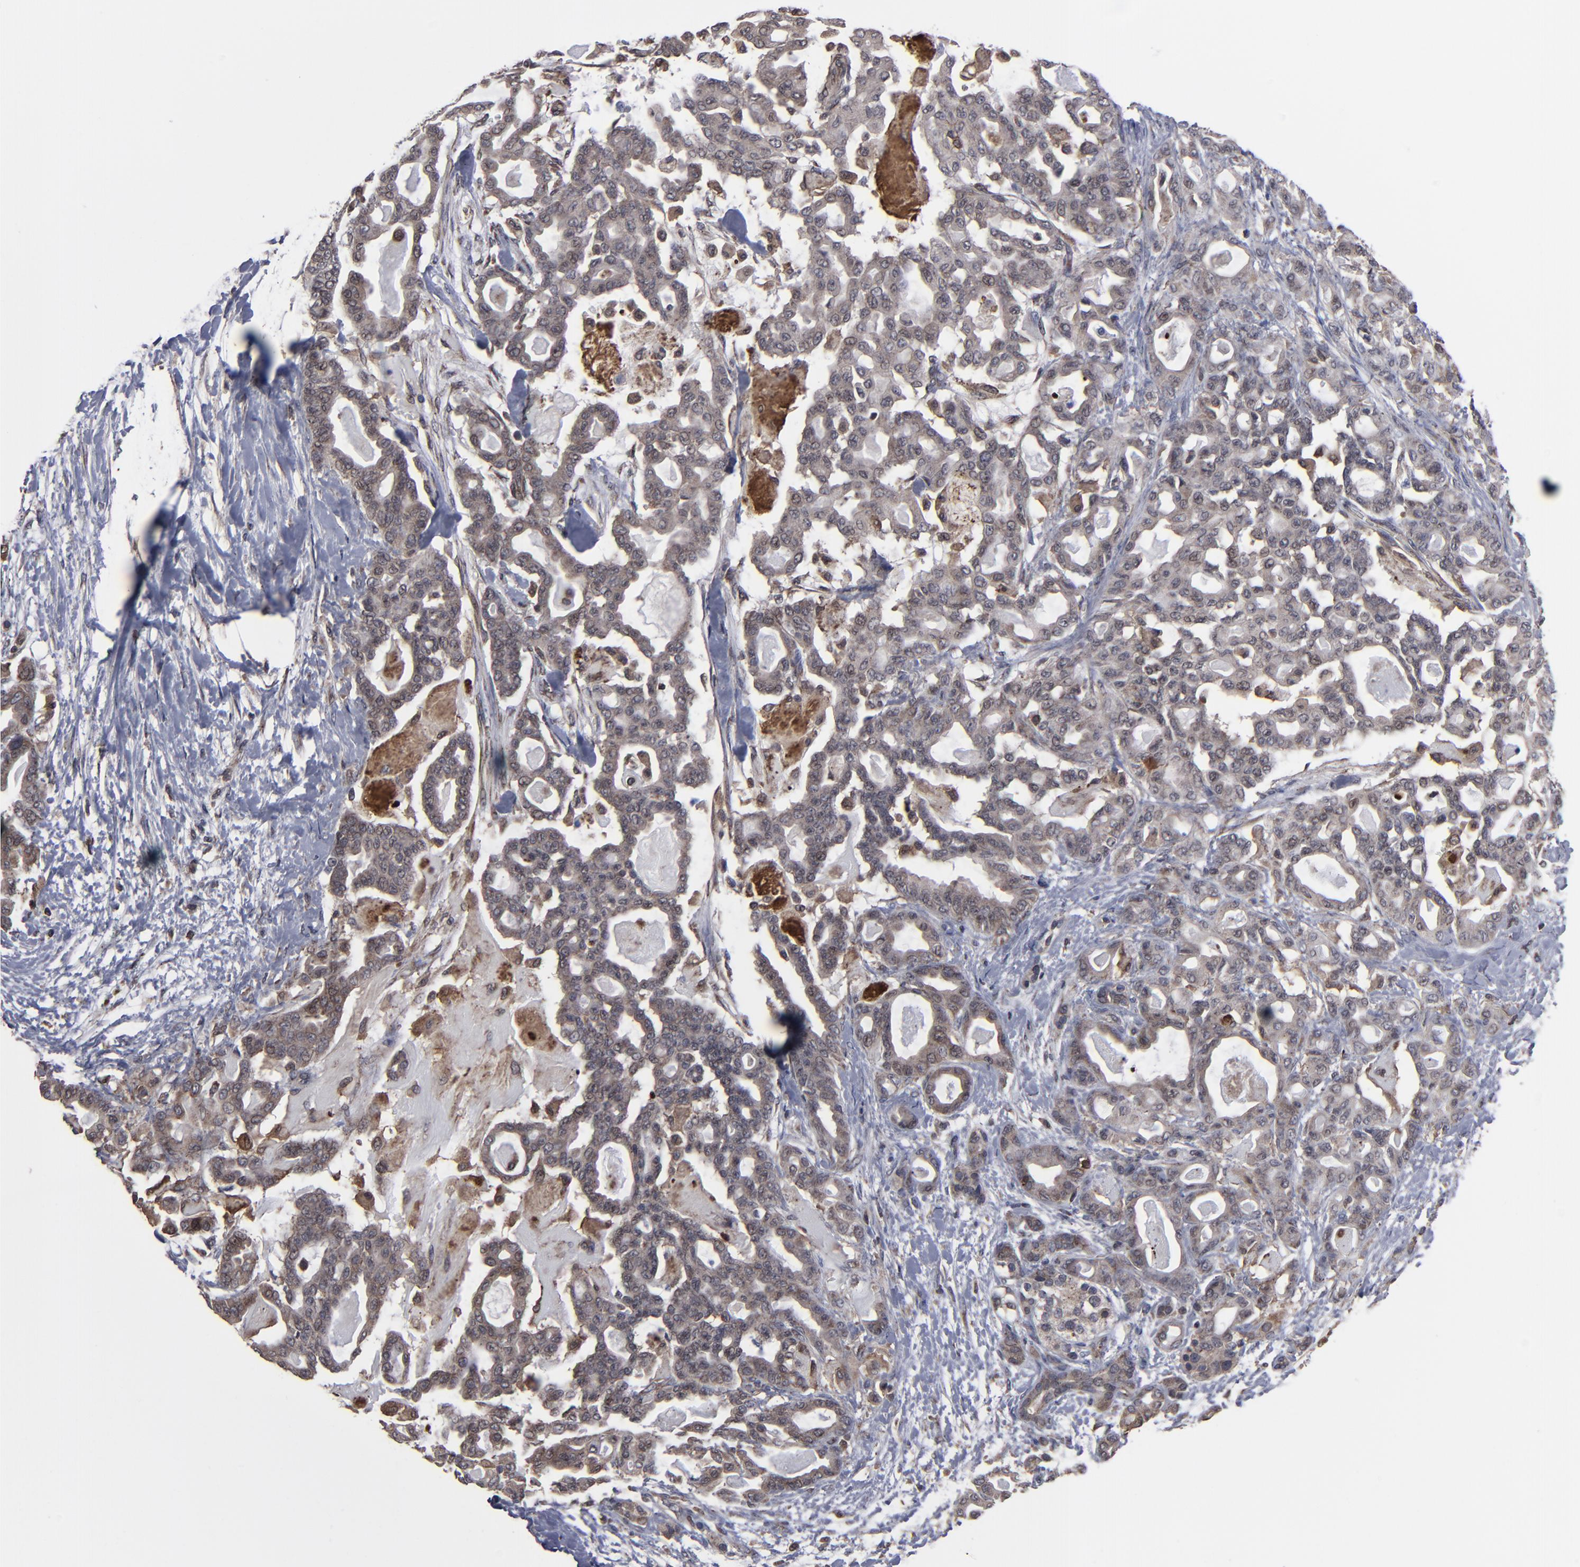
{"staining": {"intensity": "moderate", "quantity": ">75%", "location": "cytoplasmic/membranous"}, "tissue": "pancreatic cancer", "cell_type": "Tumor cells", "image_type": "cancer", "snomed": [{"axis": "morphology", "description": "Adenocarcinoma, NOS"}, {"axis": "topography", "description": "Pancreas"}], "caption": "DAB immunohistochemical staining of pancreatic adenocarcinoma shows moderate cytoplasmic/membranous protein positivity in about >75% of tumor cells.", "gene": "KIAA2026", "patient": {"sex": "male", "age": 63}}